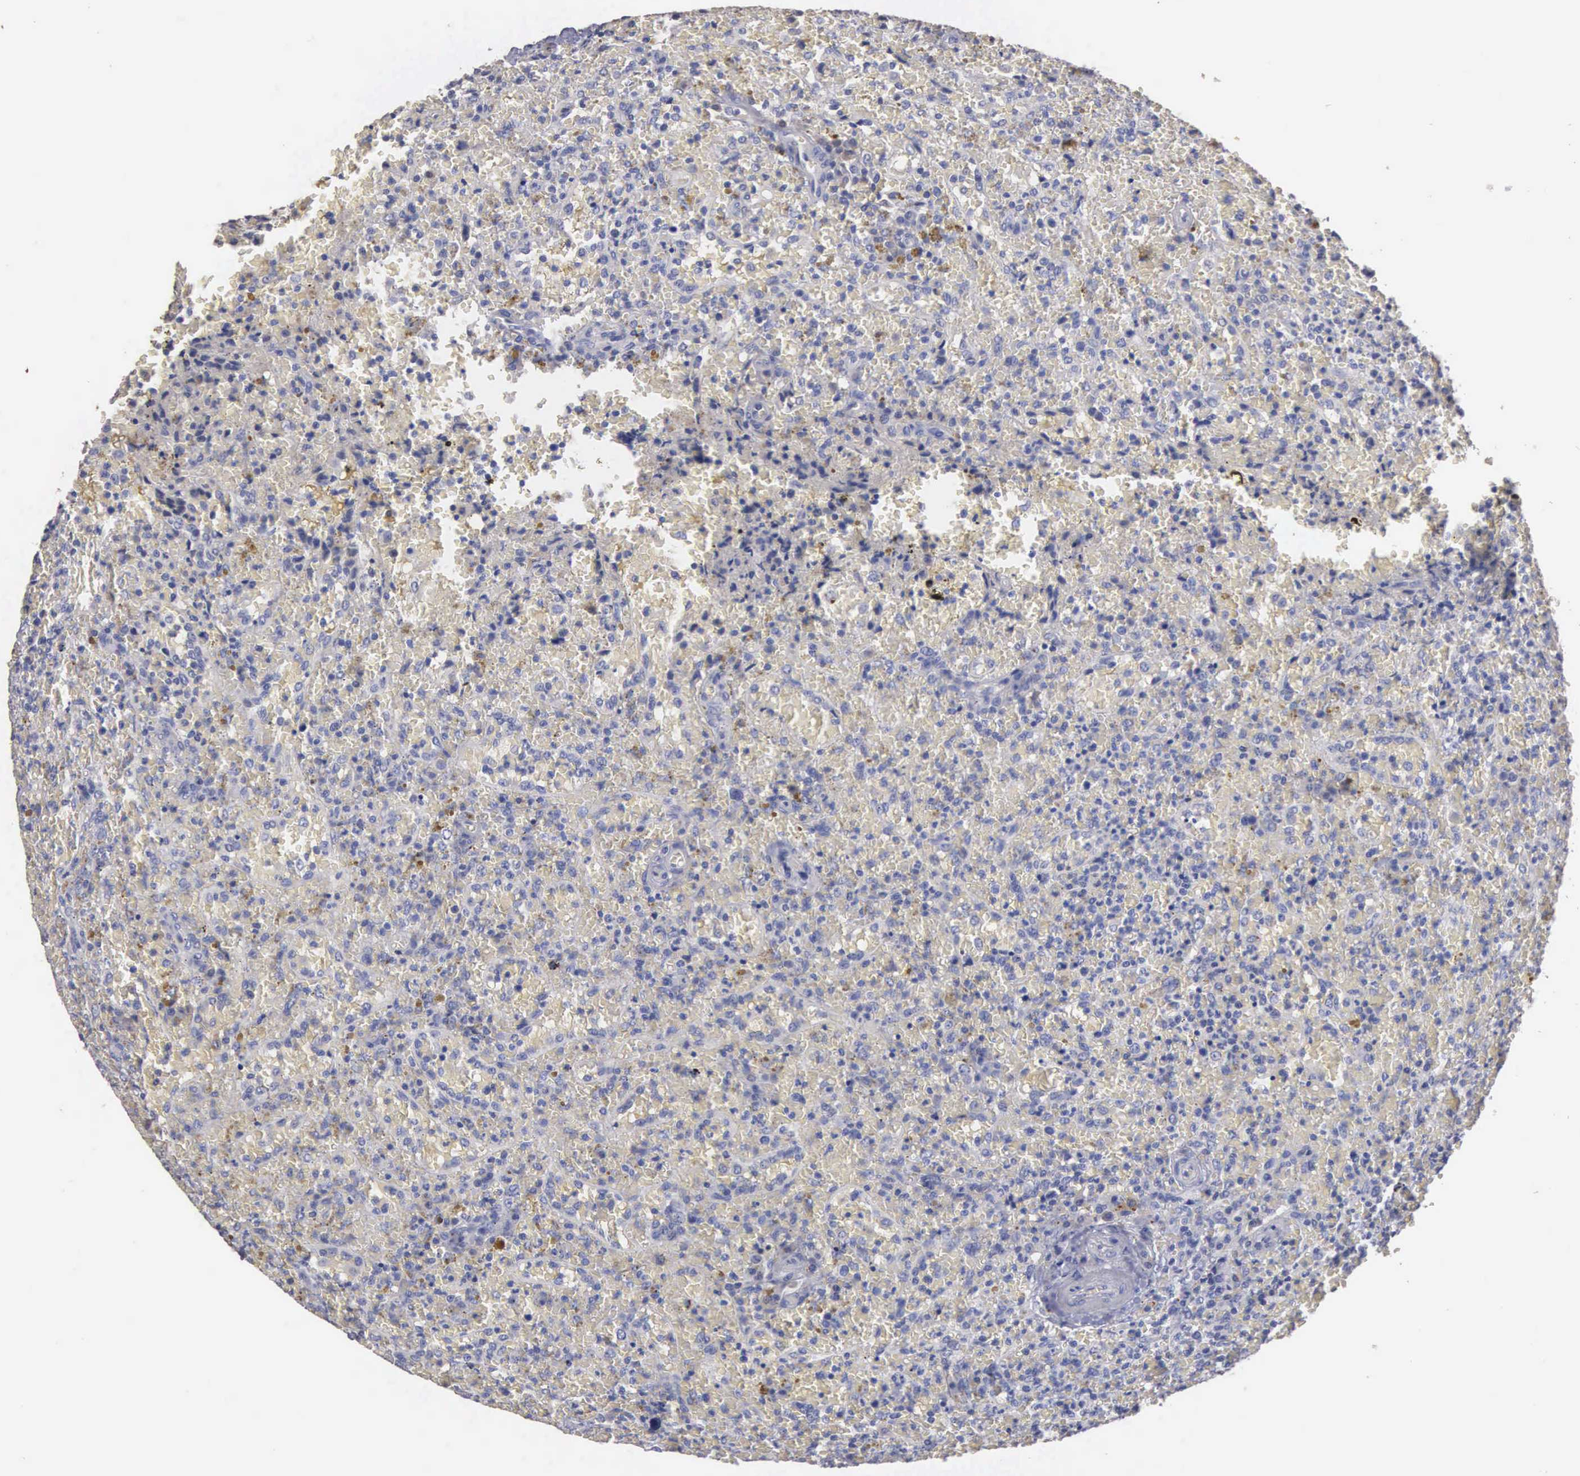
{"staining": {"intensity": "negative", "quantity": "none", "location": "none"}, "tissue": "lymphoma", "cell_type": "Tumor cells", "image_type": "cancer", "snomed": [{"axis": "morphology", "description": "Malignant lymphoma, non-Hodgkin's type, High grade"}, {"axis": "topography", "description": "Spleen"}, {"axis": "topography", "description": "Lymph node"}], "caption": "Protein analysis of high-grade malignant lymphoma, non-Hodgkin's type displays no significant staining in tumor cells.", "gene": "ENO3", "patient": {"sex": "female", "age": 70}}